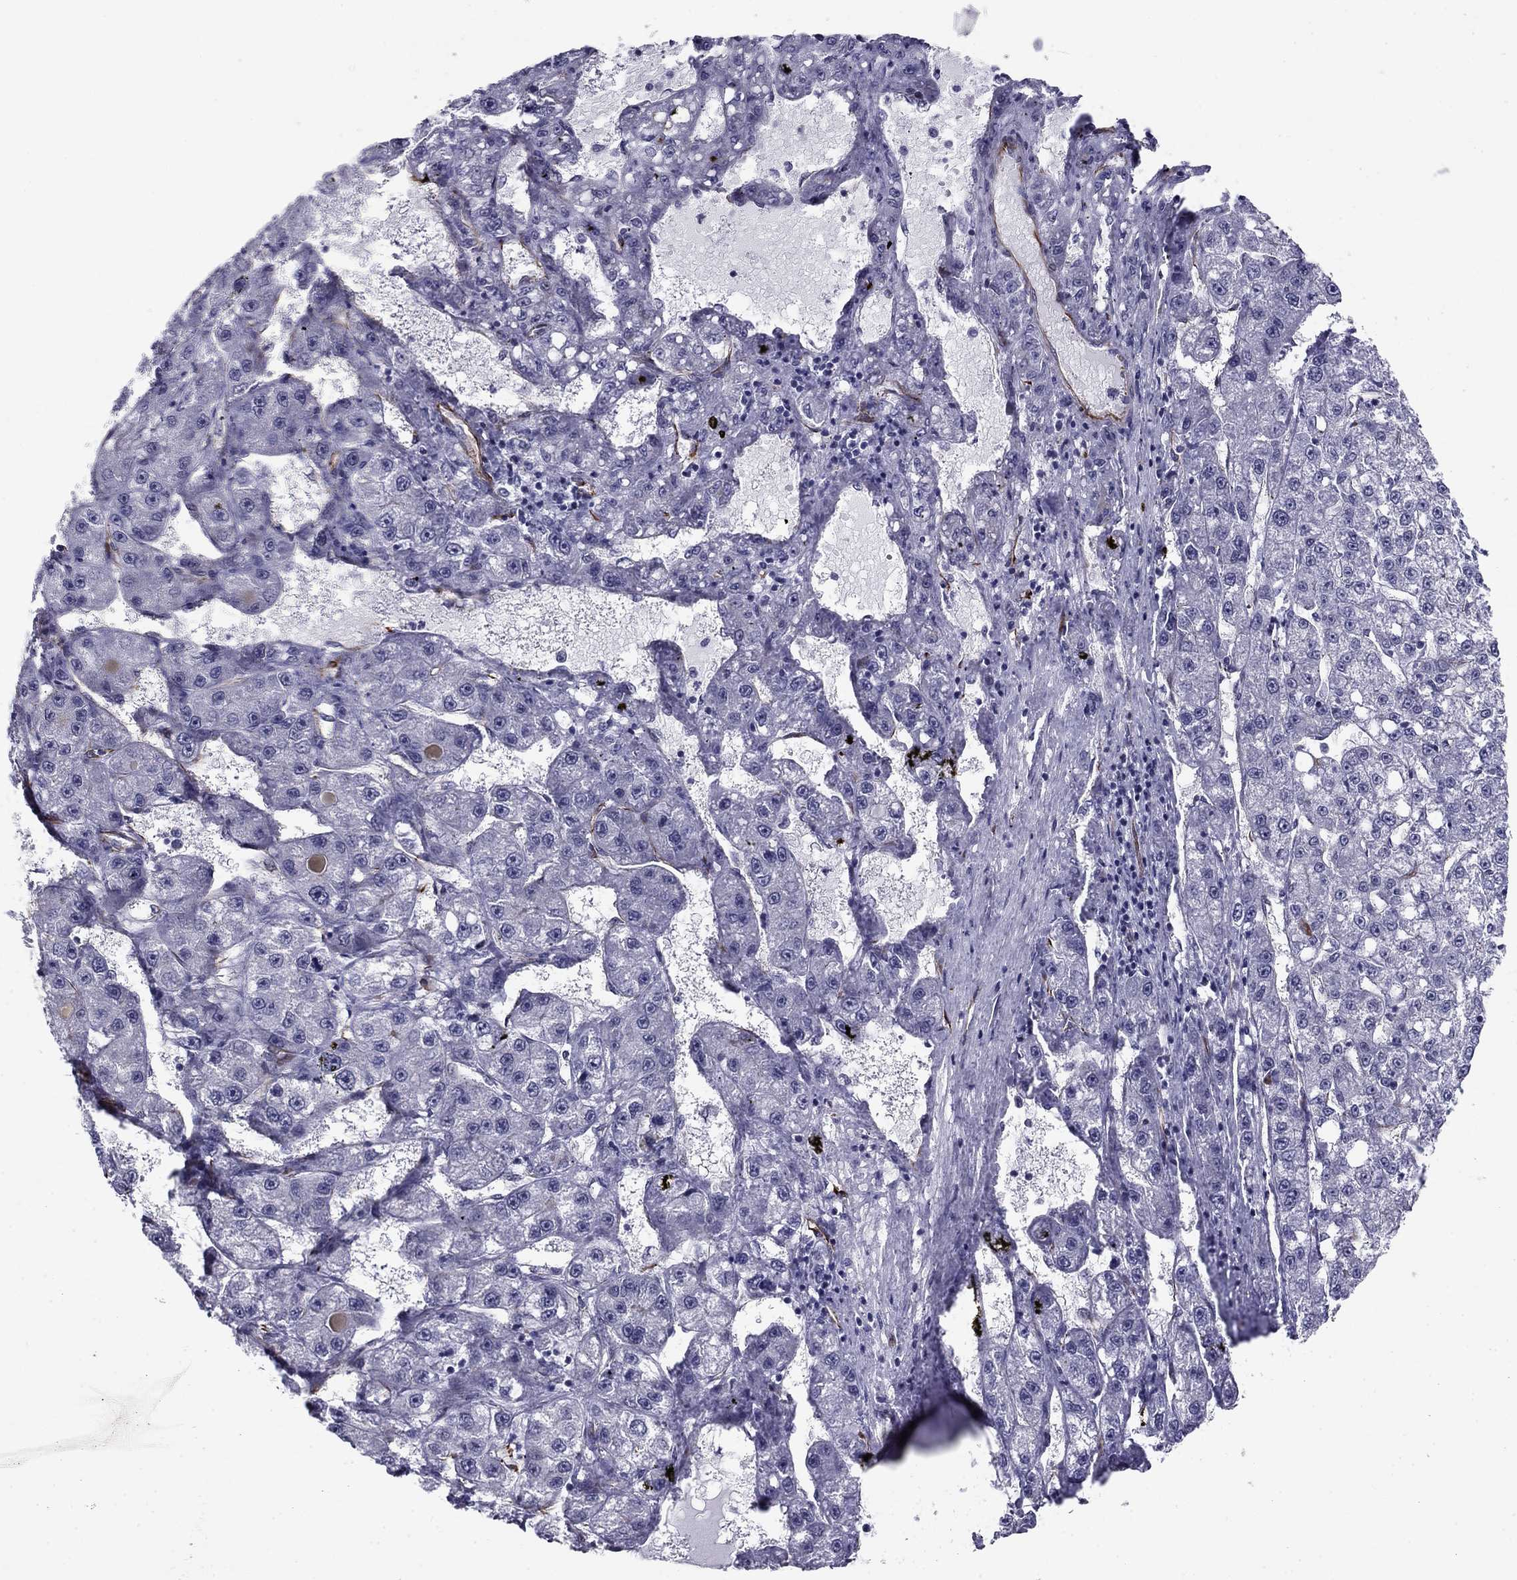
{"staining": {"intensity": "negative", "quantity": "none", "location": "none"}, "tissue": "liver cancer", "cell_type": "Tumor cells", "image_type": "cancer", "snomed": [{"axis": "morphology", "description": "Carcinoma, Hepatocellular, NOS"}, {"axis": "topography", "description": "Liver"}], "caption": "High magnification brightfield microscopy of liver hepatocellular carcinoma stained with DAB (brown) and counterstained with hematoxylin (blue): tumor cells show no significant expression. The staining is performed using DAB (3,3'-diaminobenzidine) brown chromogen with nuclei counter-stained in using hematoxylin.", "gene": "ANKS4B", "patient": {"sex": "female", "age": 65}}